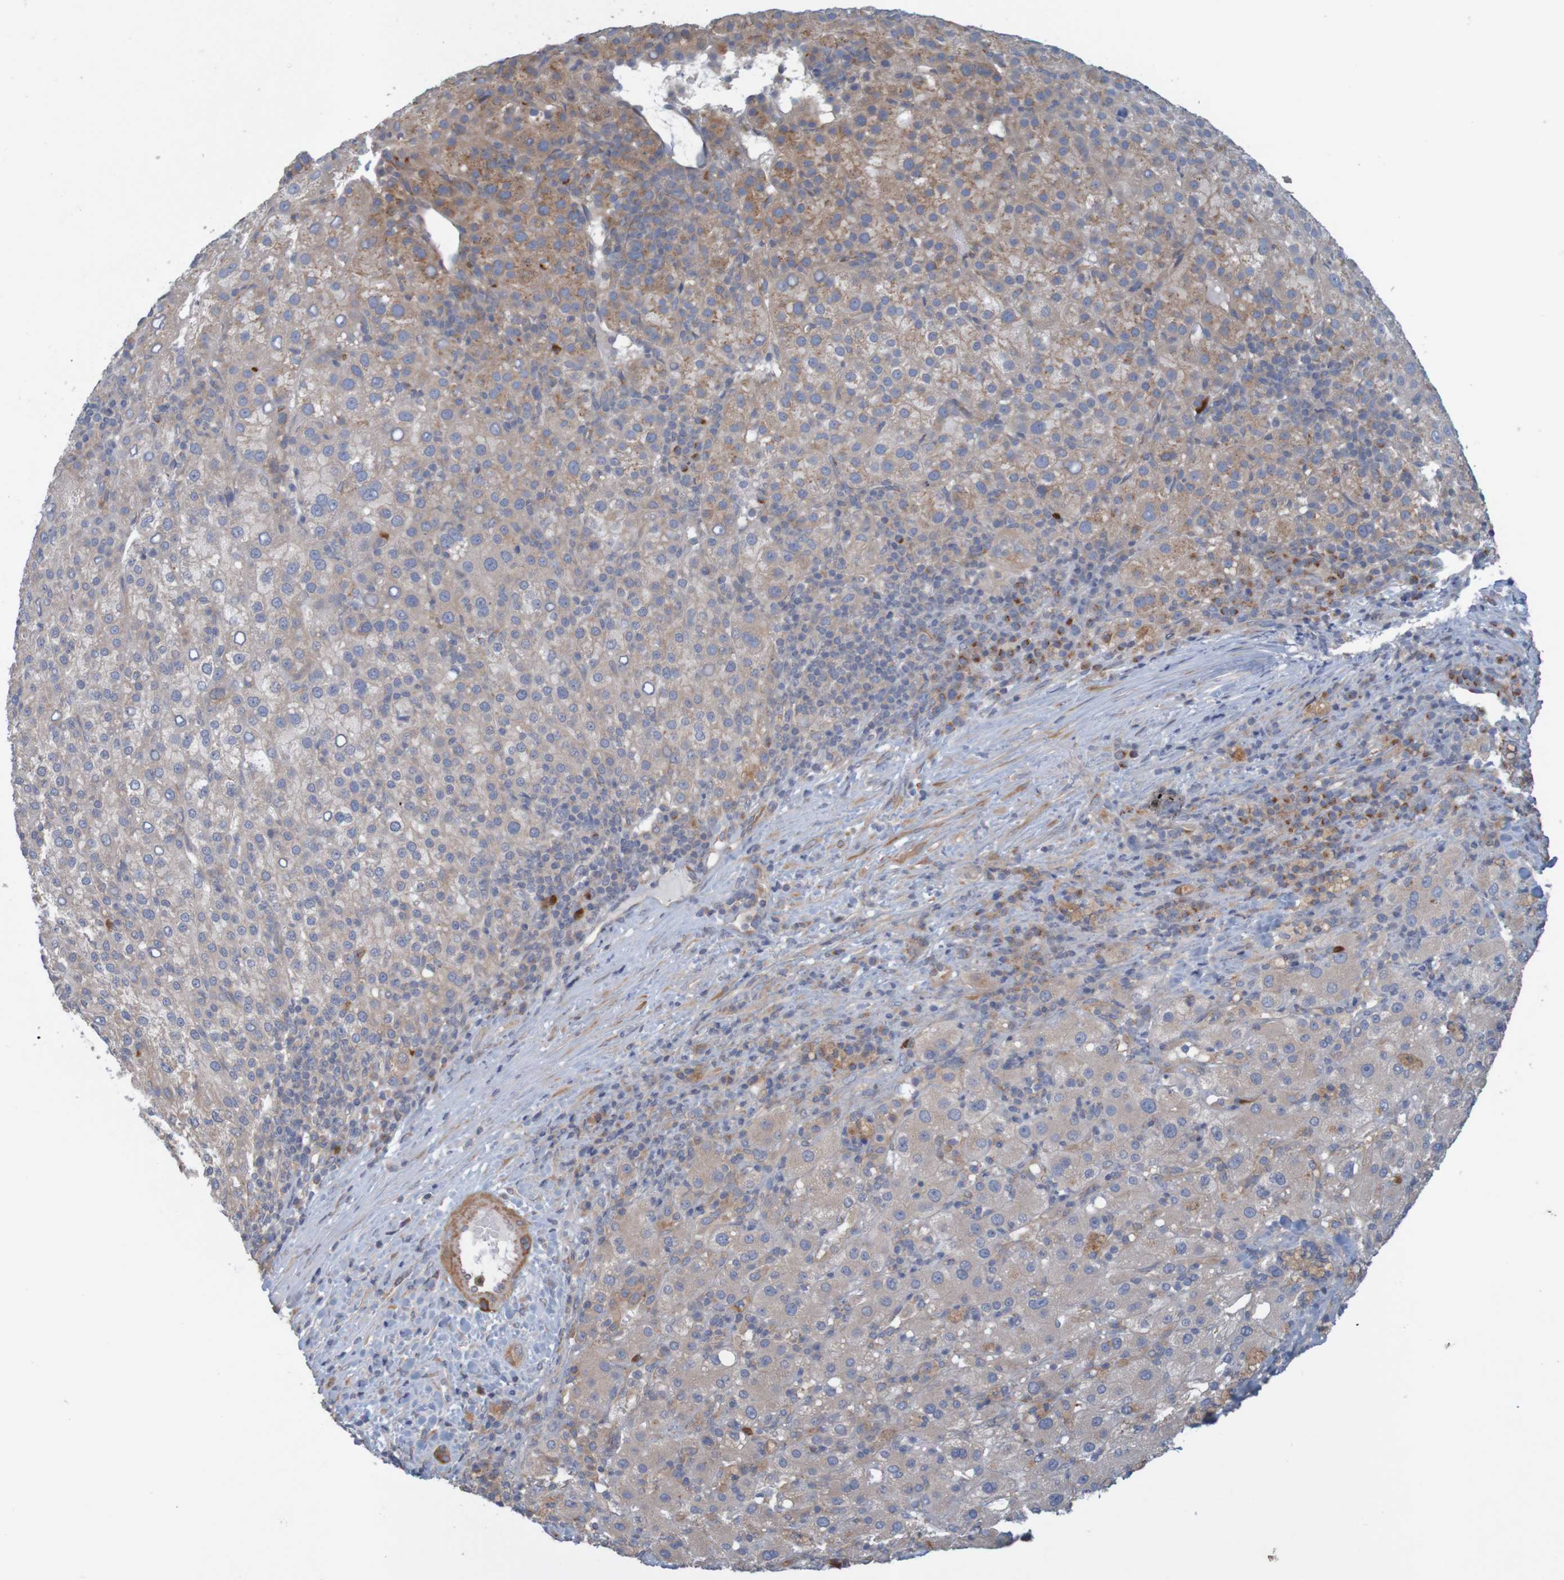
{"staining": {"intensity": "weak", "quantity": "25%-75%", "location": "cytoplasmic/membranous"}, "tissue": "liver cancer", "cell_type": "Tumor cells", "image_type": "cancer", "snomed": [{"axis": "morphology", "description": "Carcinoma, Hepatocellular, NOS"}, {"axis": "topography", "description": "Liver"}], "caption": "Liver cancer (hepatocellular carcinoma) stained with DAB immunohistochemistry reveals low levels of weak cytoplasmic/membranous positivity in about 25%-75% of tumor cells.", "gene": "KRT23", "patient": {"sex": "female", "age": 58}}